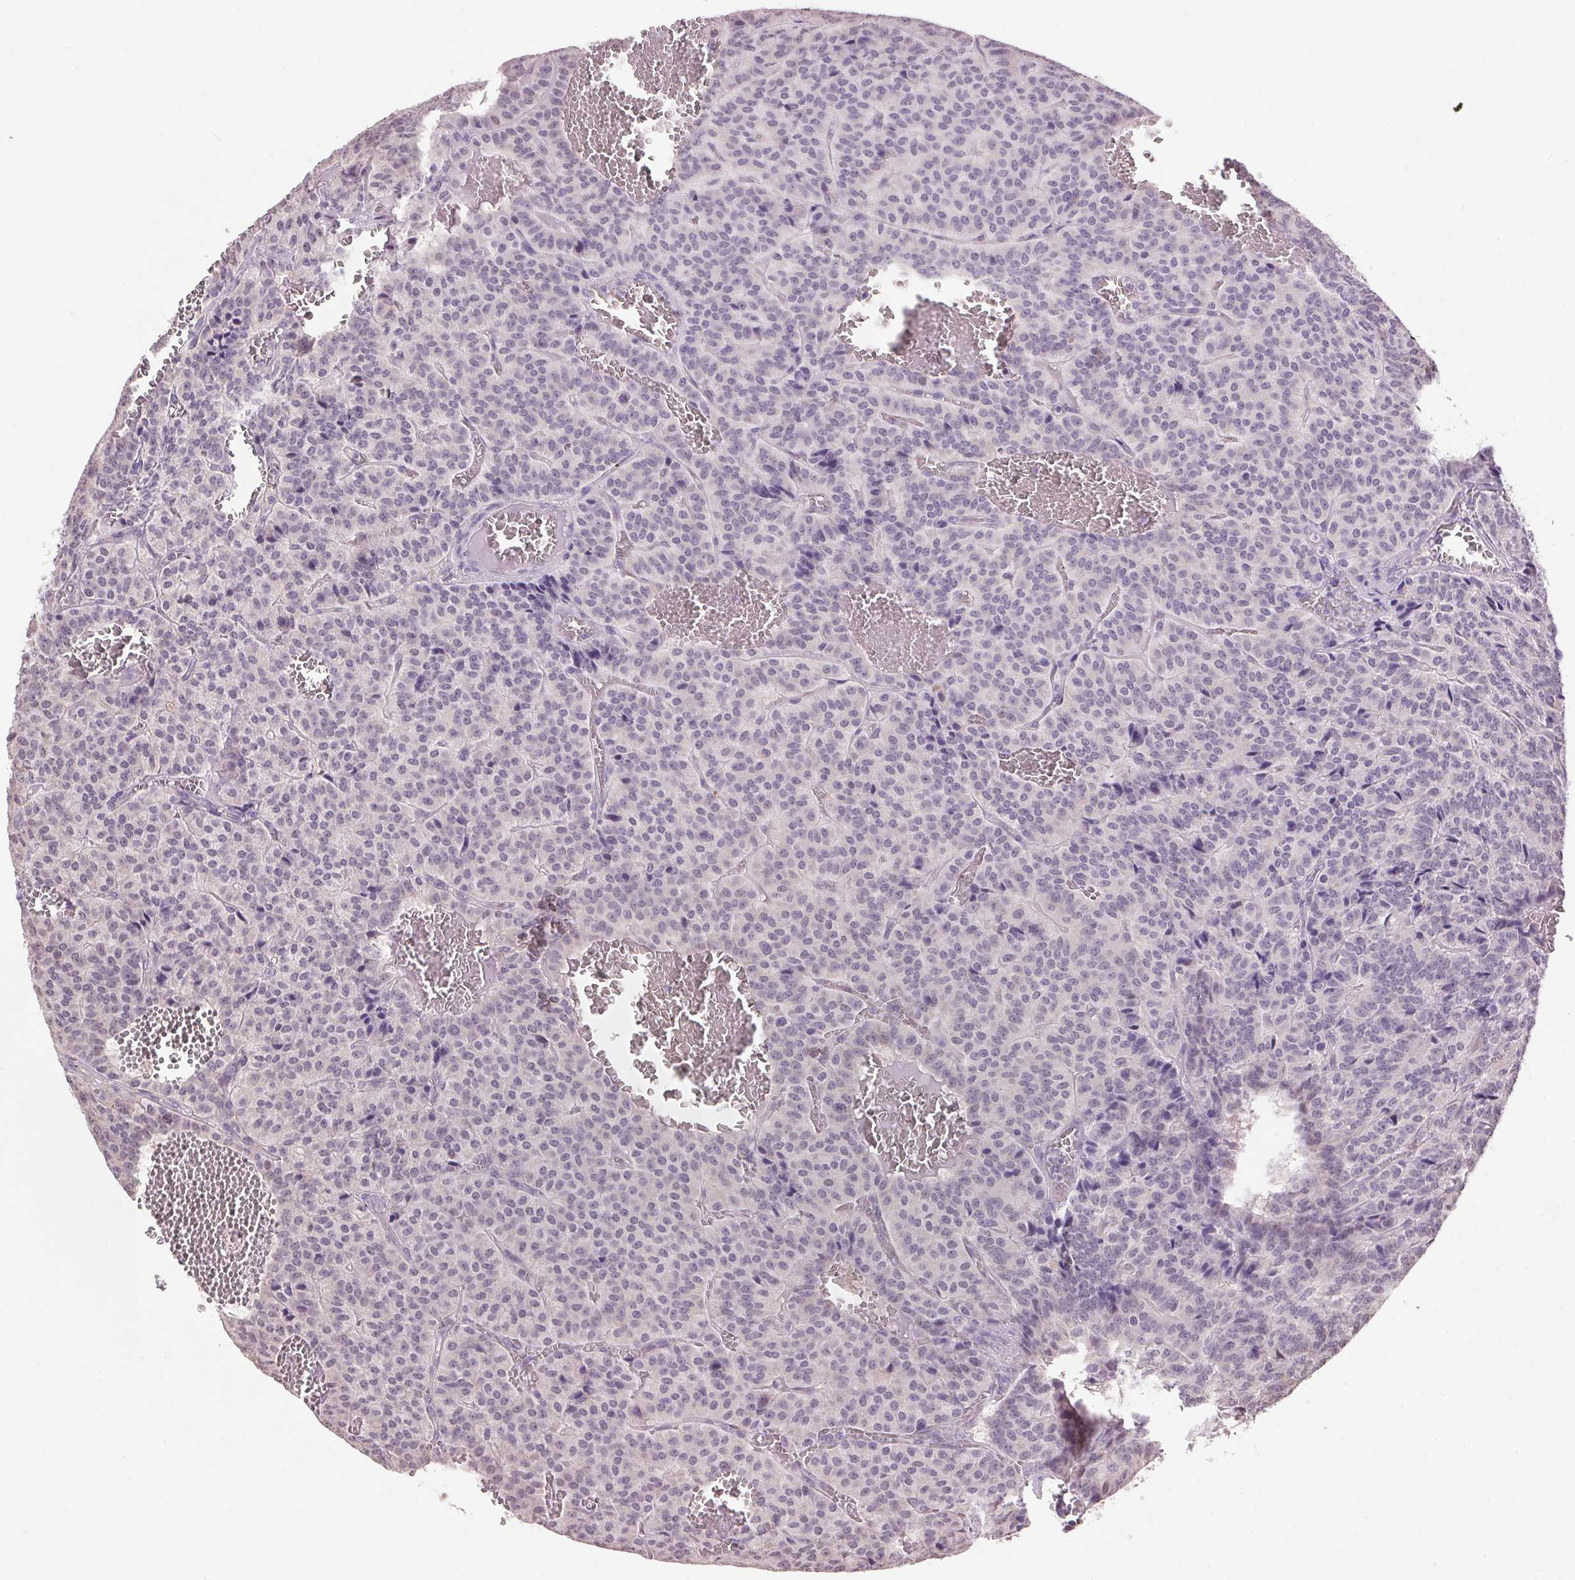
{"staining": {"intensity": "negative", "quantity": "none", "location": "none"}, "tissue": "carcinoid", "cell_type": "Tumor cells", "image_type": "cancer", "snomed": [{"axis": "morphology", "description": "Carcinoid, malignant, NOS"}, {"axis": "topography", "description": "Lung"}], "caption": "The IHC histopathology image has no significant expression in tumor cells of carcinoid (malignant) tissue.", "gene": "VWA3B", "patient": {"sex": "male", "age": 70}}